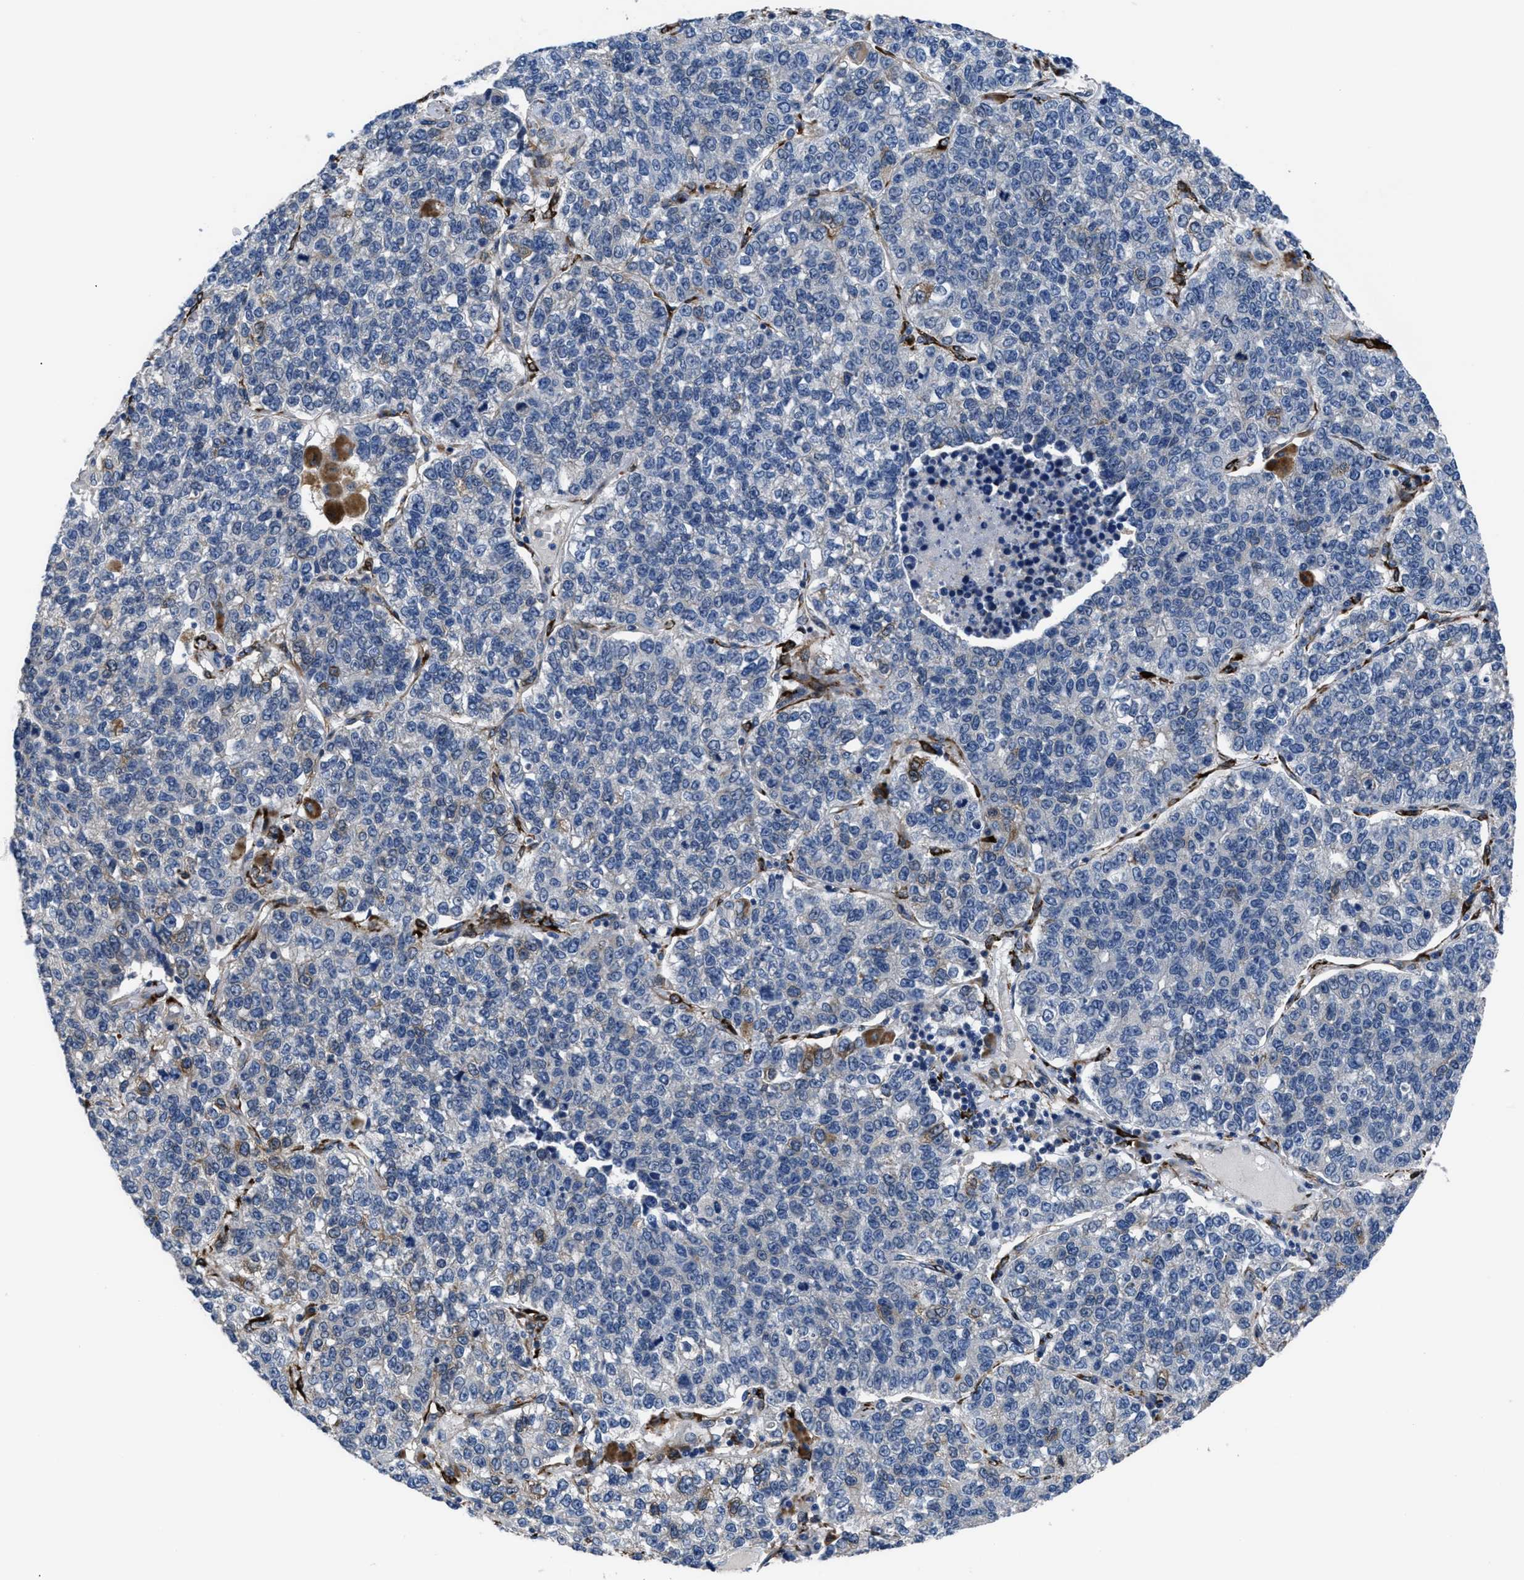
{"staining": {"intensity": "negative", "quantity": "none", "location": "none"}, "tissue": "lung cancer", "cell_type": "Tumor cells", "image_type": "cancer", "snomed": [{"axis": "morphology", "description": "Adenocarcinoma, NOS"}, {"axis": "topography", "description": "Lung"}], "caption": "Image shows no protein staining in tumor cells of lung cancer (adenocarcinoma) tissue. (Brightfield microscopy of DAB (3,3'-diaminobenzidine) IHC at high magnification).", "gene": "SQLE", "patient": {"sex": "male", "age": 49}}